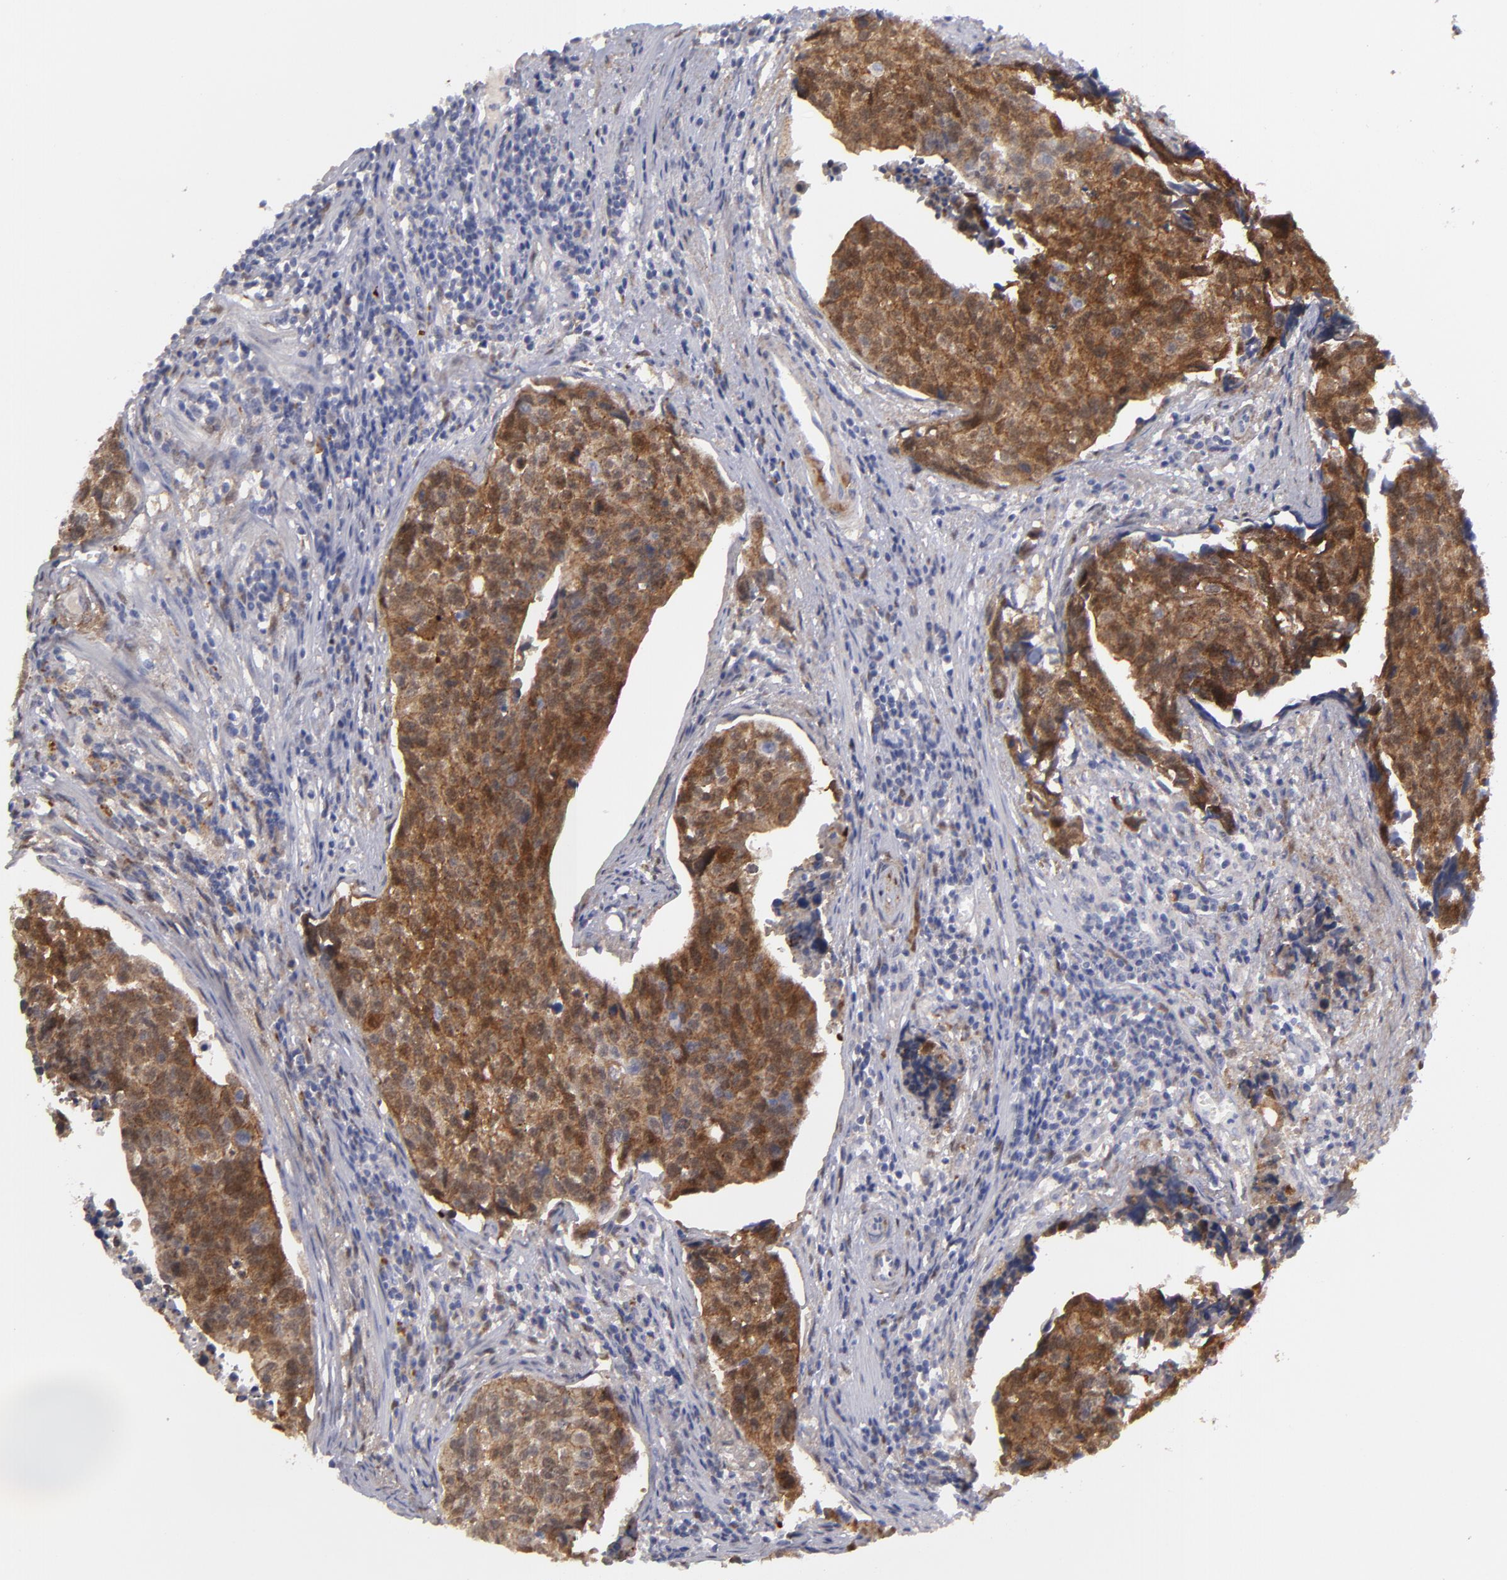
{"staining": {"intensity": "strong", "quantity": ">75%", "location": "cytoplasmic/membranous,nuclear"}, "tissue": "urothelial cancer", "cell_type": "Tumor cells", "image_type": "cancer", "snomed": [{"axis": "morphology", "description": "Urothelial carcinoma, High grade"}, {"axis": "topography", "description": "Urinary bladder"}], "caption": "Tumor cells show strong cytoplasmic/membranous and nuclear staining in approximately >75% of cells in high-grade urothelial carcinoma.", "gene": "EFS", "patient": {"sex": "male", "age": 81}}